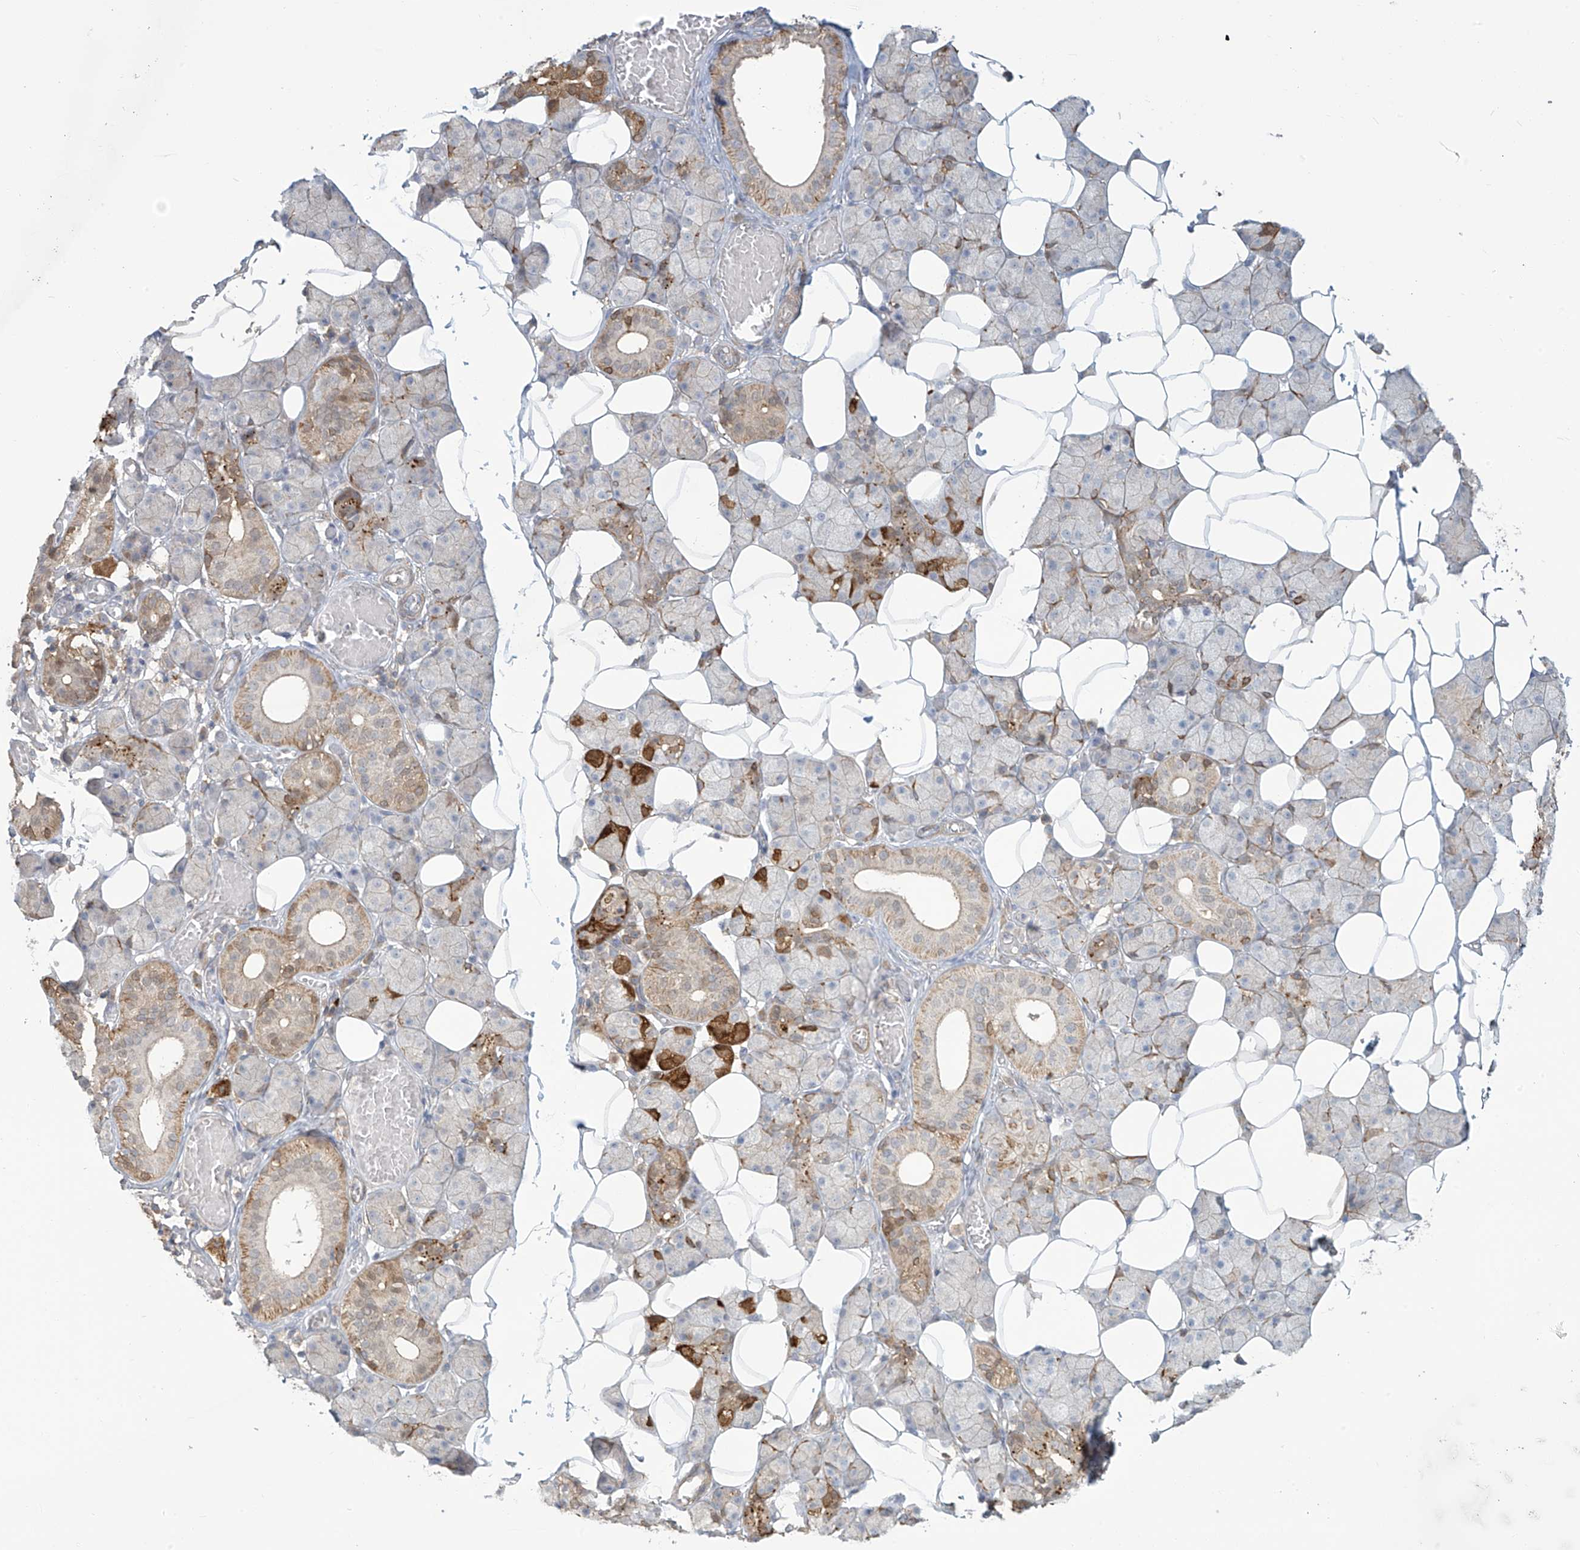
{"staining": {"intensity": "moderate", "quantity": "25%-75%", "location": "cytoplasmic/membranous"}, "tissue": "salivary gland", "cell_type": "Glandular cells", "image_type": "normal", "snomed": [{"axis": "morphology", "description": "Normal tissue, NOS"}, {"axis": "topography", "description": "Salivary gland"}], "caption": "The image reveals a brown stain indicating the presence of a protein in the cytoplasmic/membranous of glandular cells in salivary gland. The staining is performed using DAB brown chromogen to label protein expression. The nuclei are counter-stained blue using hematoxylin.", "gene": "TAGAP", "patient": {"sex": "female", "age": 33}}